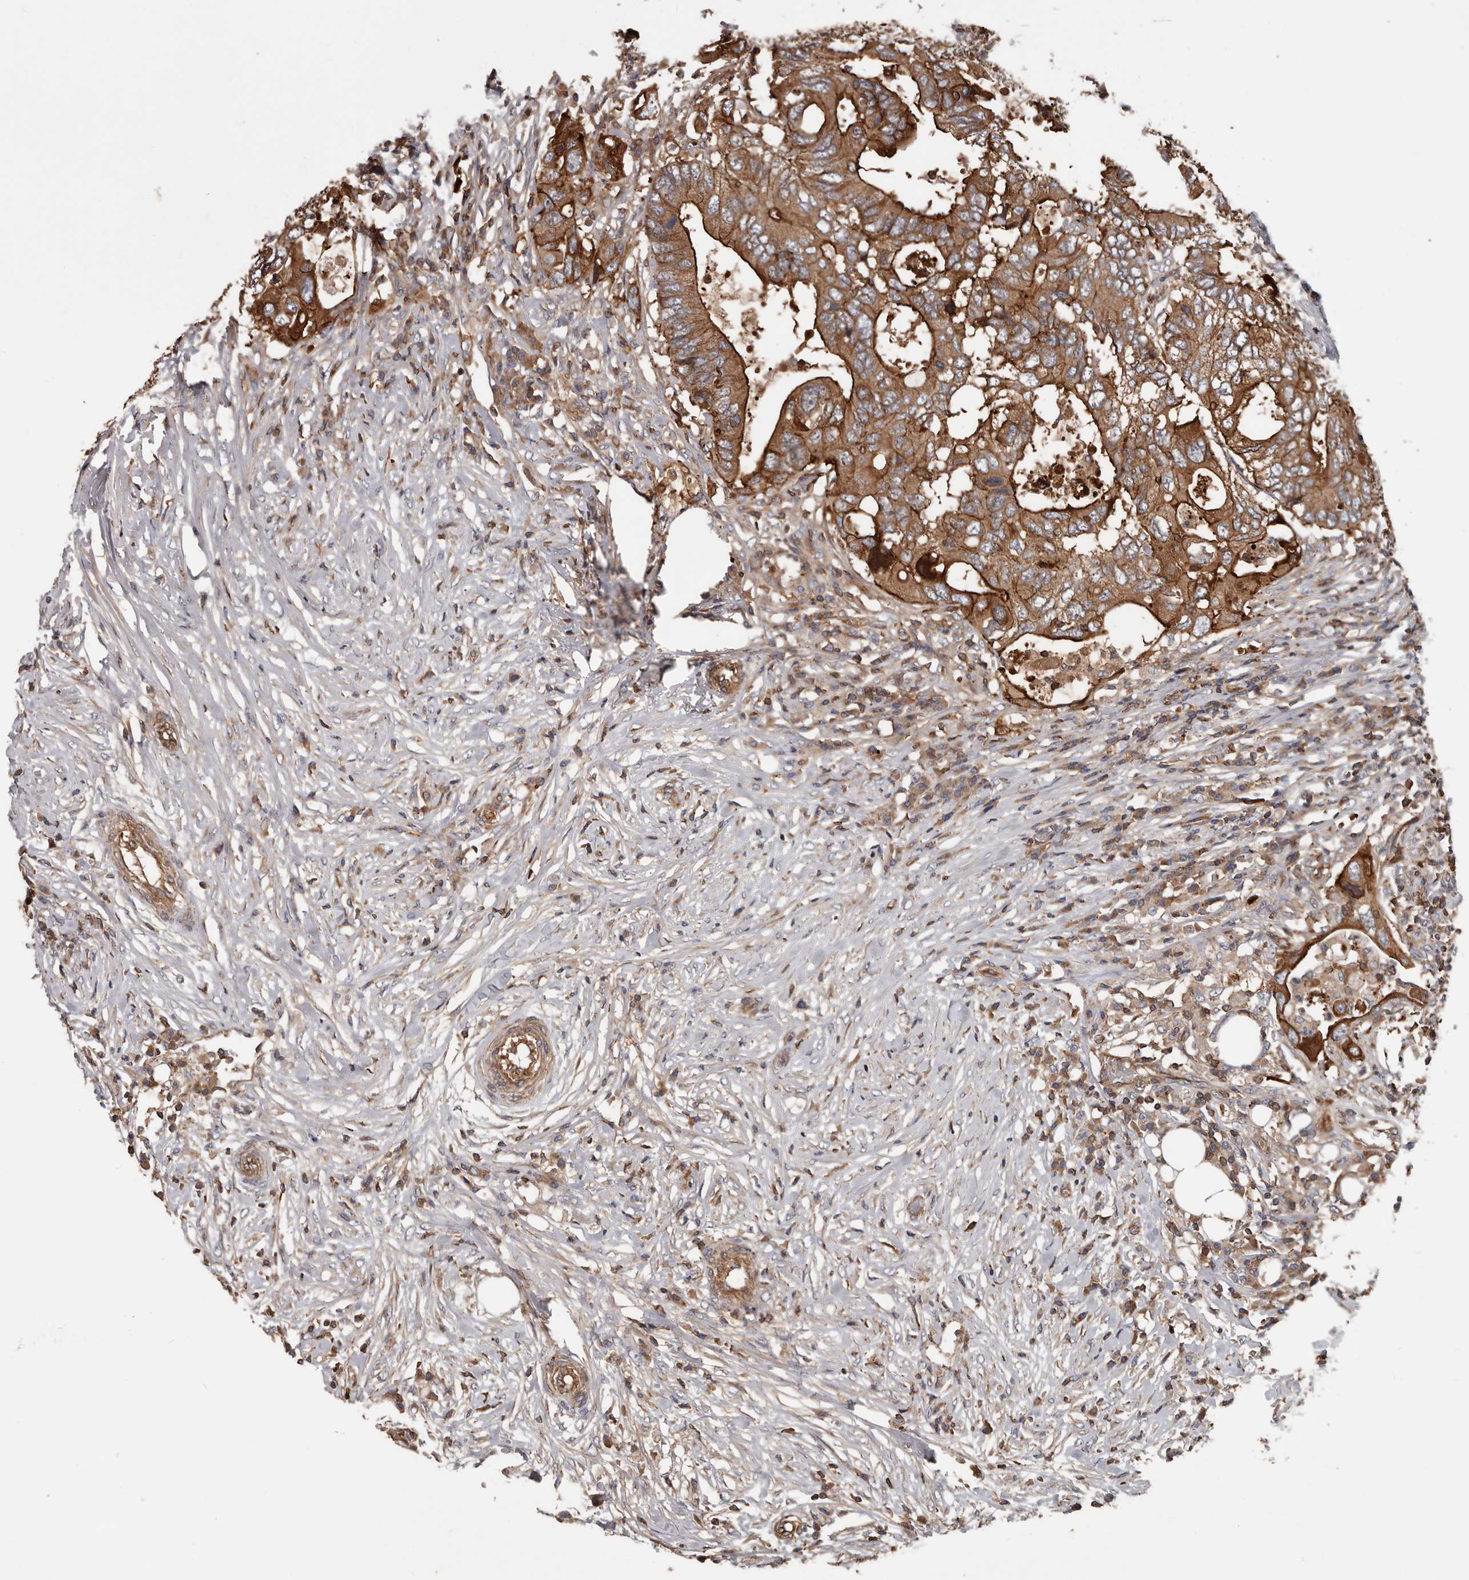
{"staining": {"intensity": "strong", "quantity": ">75%", "location": "cytoplasmic/membranous"}, "tissue": "colorectal cancer", "cell_type": "Tumor cells", "image_type": "cancer", "snomed": [{"axis": "morphology", "description": "Adenocarcinoma, NOS"}, {"axis": "topography", "description": "Colon"}], "caption": "Human adenocarcinoma (colorectal) stained with a brown dye displays strong cytoplasmic/membranous positive expression in approximately >75% of tumor cells.", "gene": "PNRC2", "patient": {"sex": "male", "age": 71}}